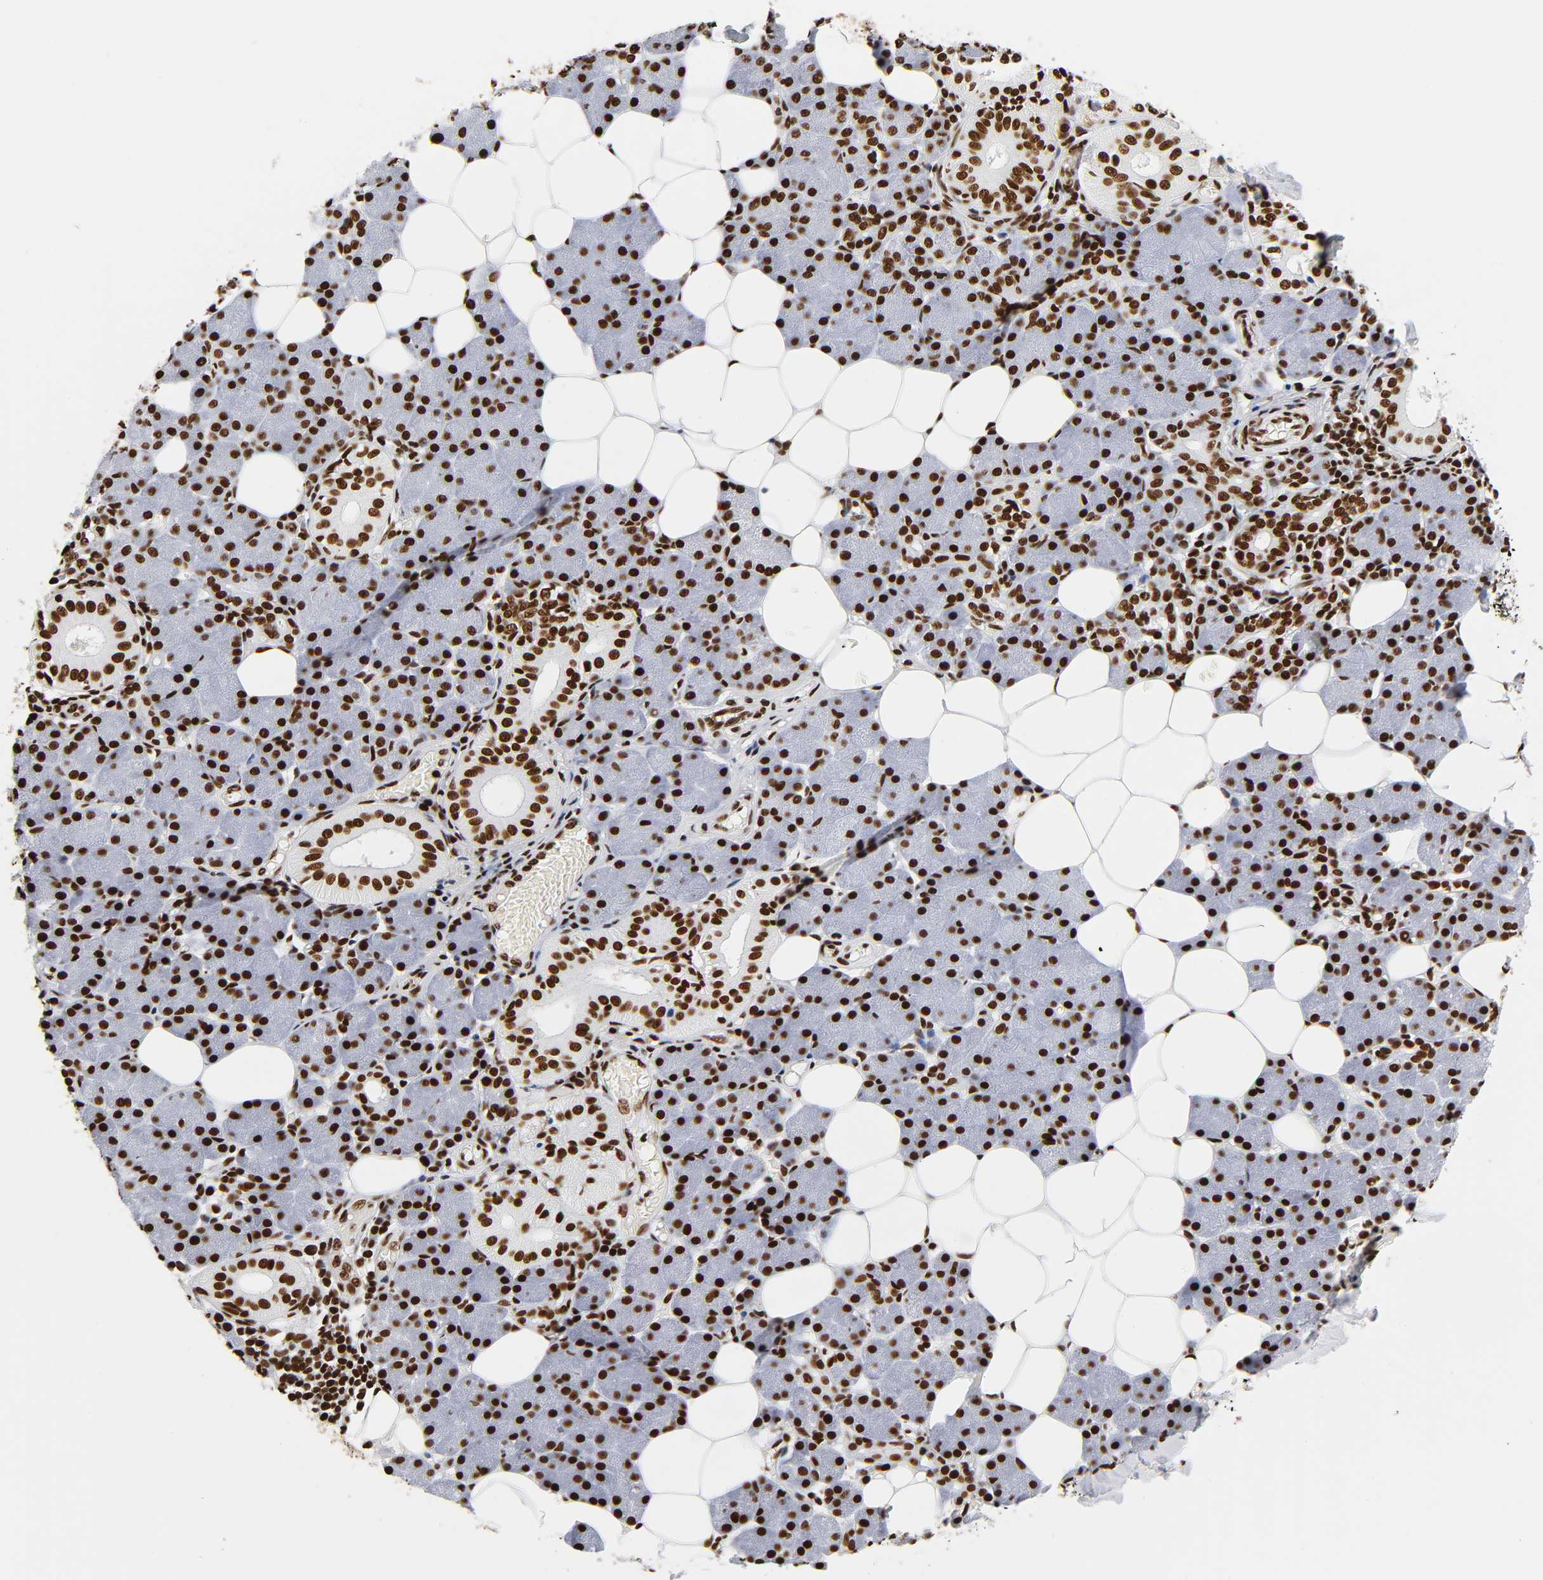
{"staining": {"intensity": "strong", "quantity": ">75%", "location": "nuclear"}, "tissue": "salivary gland", "cell_type": "Glandular cells", "image_type": "normal", "snomed": [{"axis": "morphology", "description": "Normal tissue, NOS"}, {"axis": "morphology", "description": "Adenoma, NOS"}, {"axis": "topography", "description": "Salivary gland"}], "caption": "Brown immunohistochemical staining in unremarkable salivary gland exhibits strong nuclear staining in approximately >75% of glandular cells.", "gene": "XRCC6", "patient": {"sex": "female", "age": 32}}